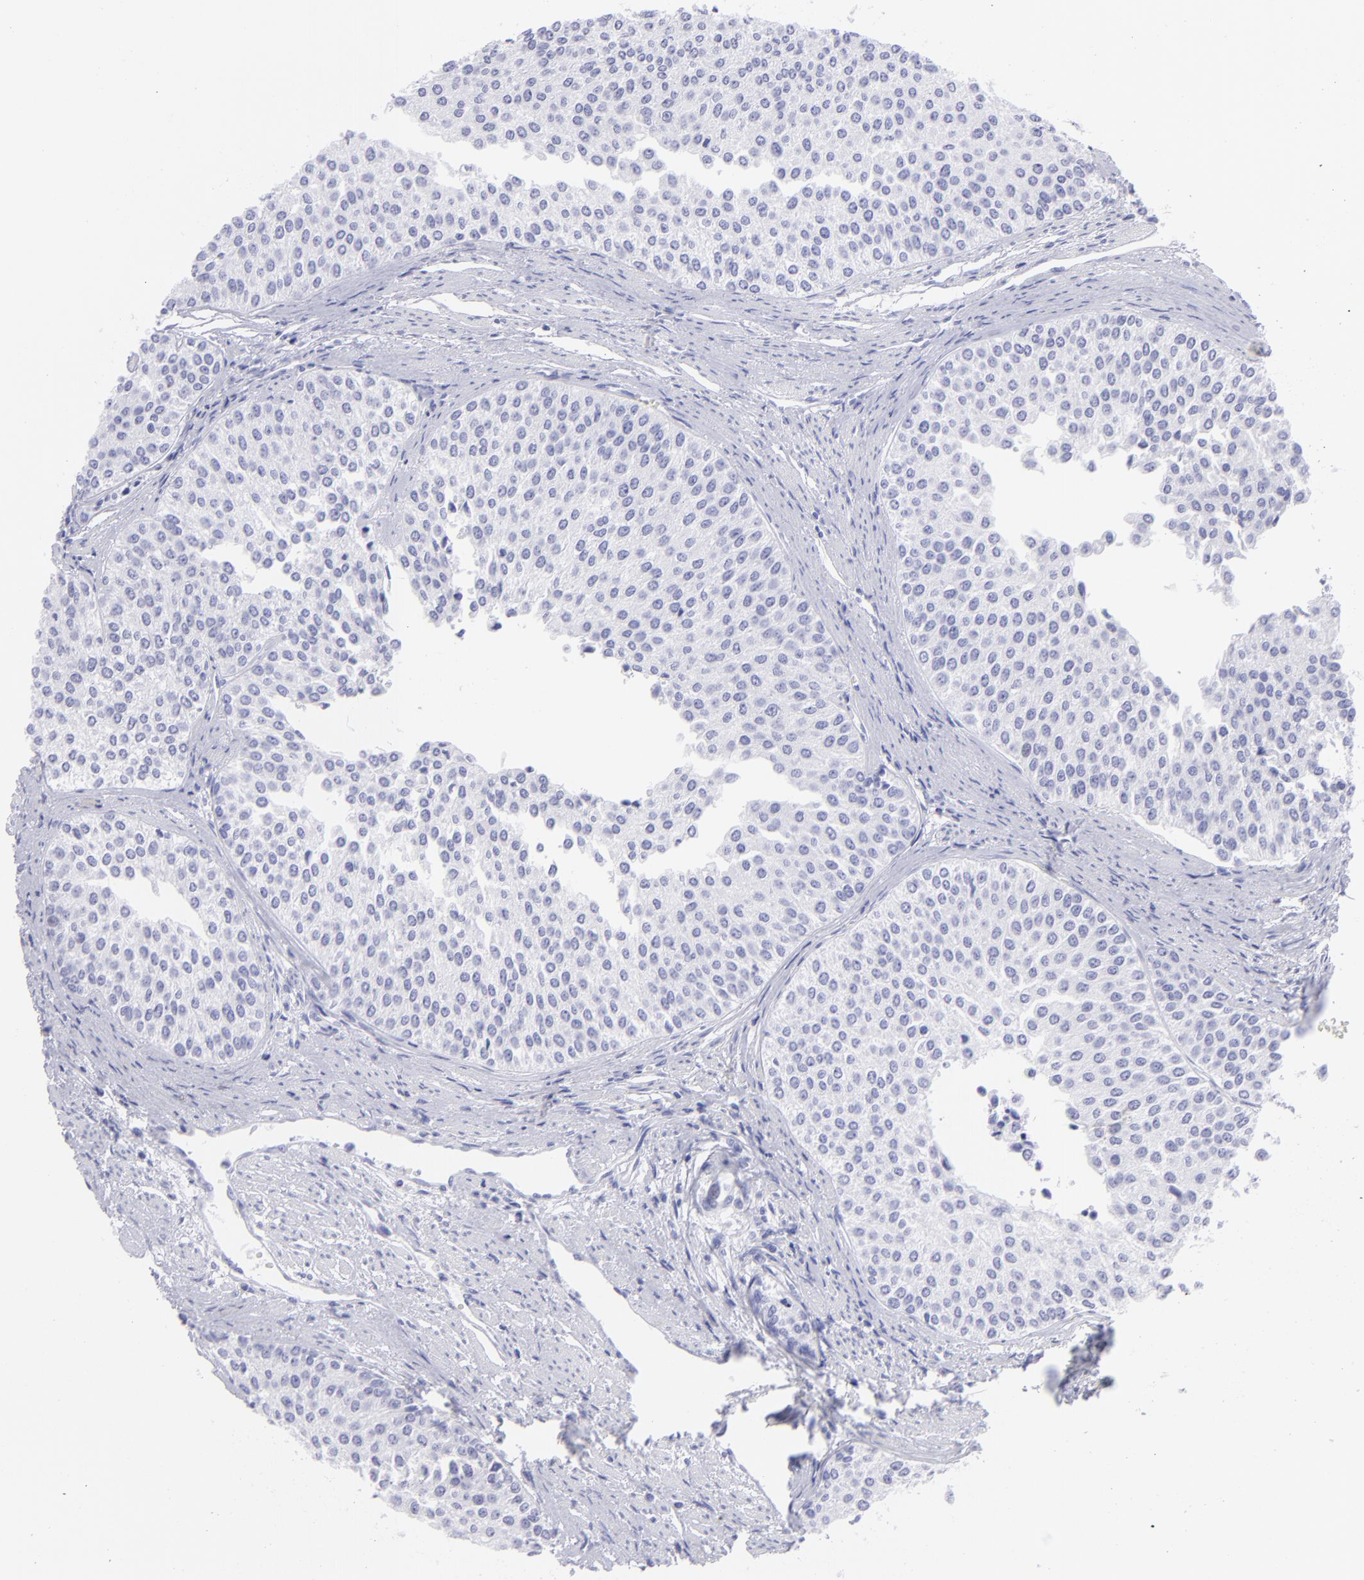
{"staining": {"intensity": "negative", "quantity": "none", "location": "none"}, "tissue": "urothelial cancer", "cell_type": "Tumor cells", "image_type": "cancer", "snomed": [{"axis": "morphology", "description": "Urothelial carcinoma, Low grade"}, {"axis": "topography", "description": "Urinary bladder"}], "caption": "High power microscopy image of an immunohistochemistry micrograph of urothelial cancer, revealing no significant staining in tumor cells.", "gene": "SLC1A2", "patient": {"sex": "female", "age": 73}}